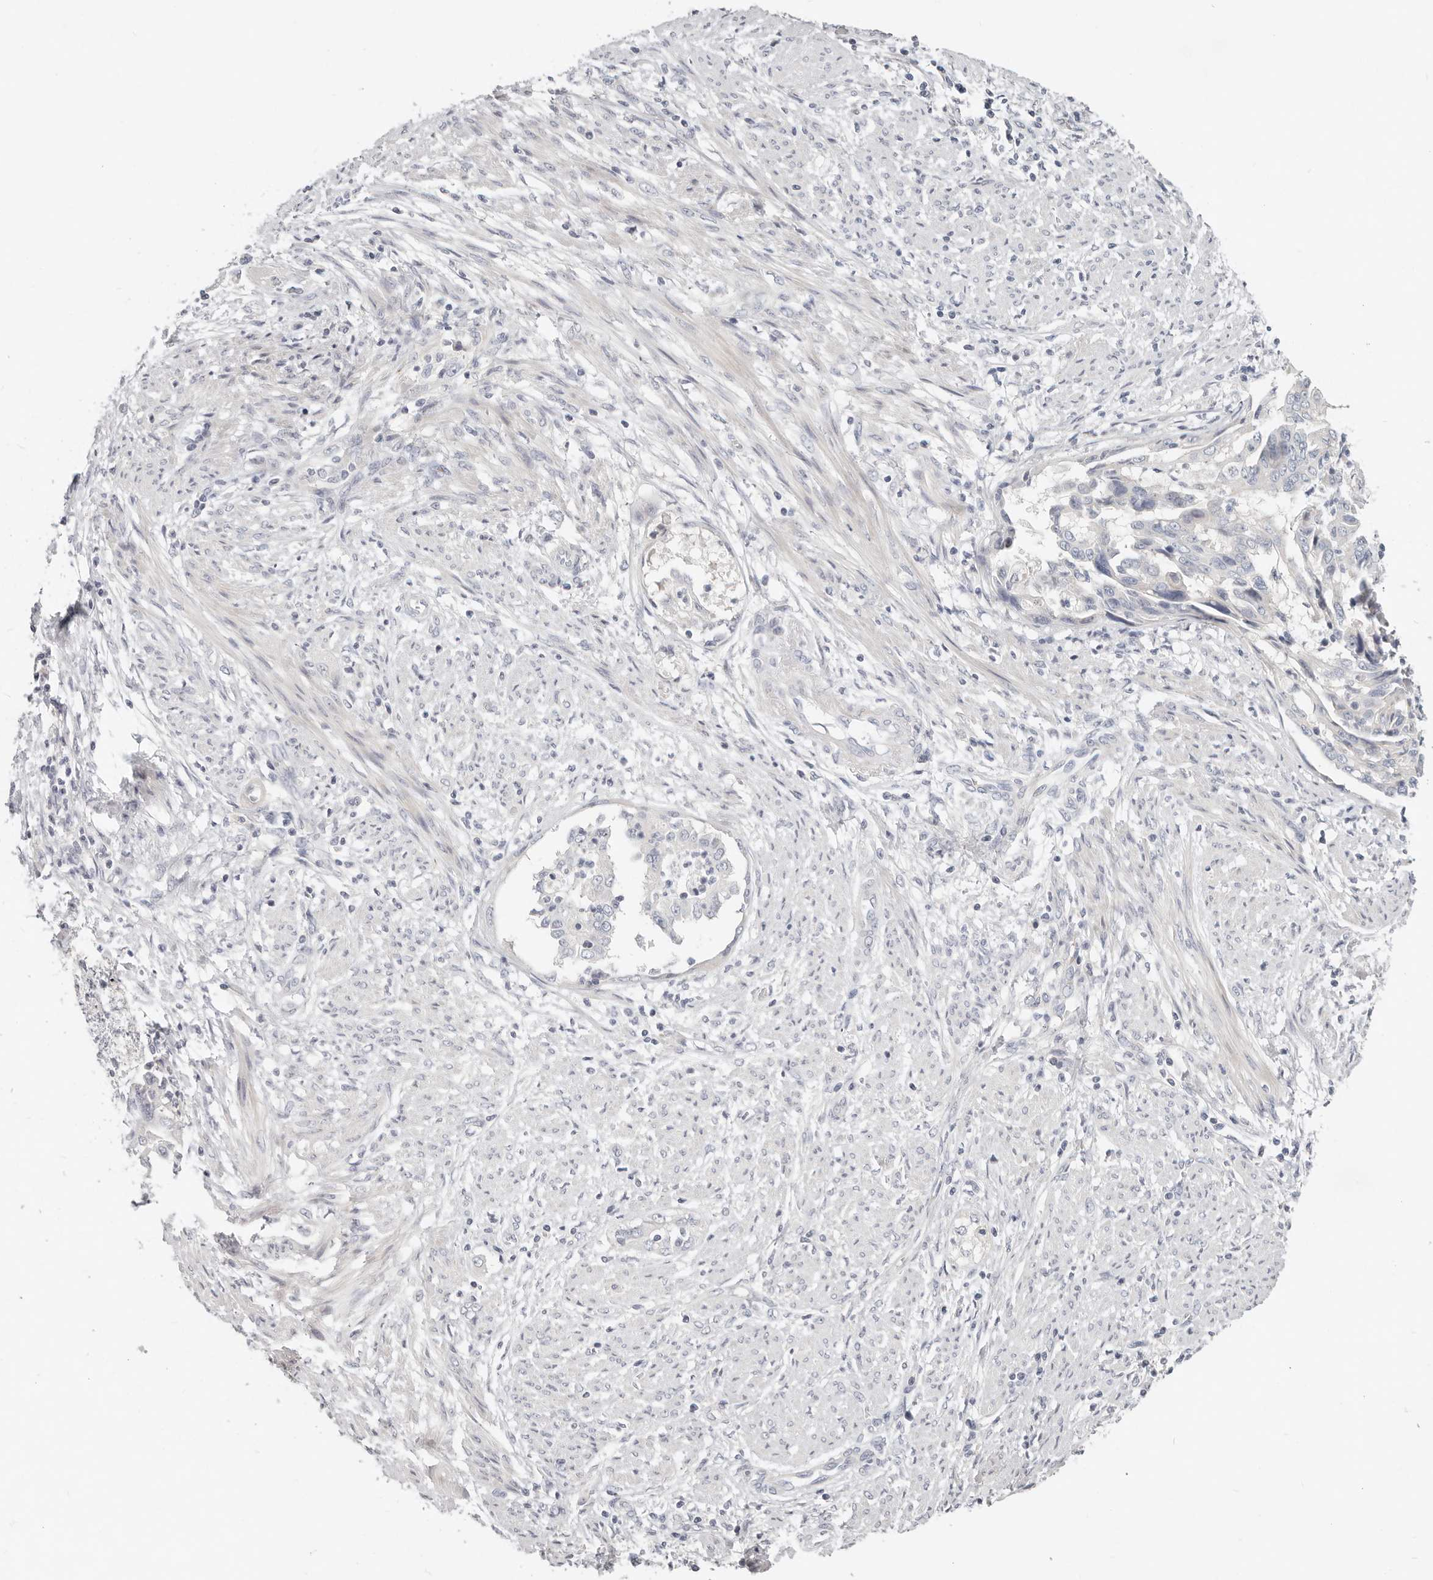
{"staining": {"intensity": "negative", "quantity": "none", "location": "none"}, "tissue": "endometrial cancer", "cell_type": "Tumor cells", "image_type": "cancer", "snomed": [{"axis": "morphology", "description": "Adenocarcinoma, NOS"}, {"axis": "topography", "description": "Endometrium"}], "caption": "Immunohistochemical staining of human endometrial cancer (adenocarcinoma) demonstrates no significant staining in tumor cells. The staining was performed using DAB to visualize the protein expression in brown, while the nuclei were stained in blue with hematoxylin (Magnification: 20x).", "gene": "TMEM63B", "patient": {"sex": "female", "age": 85}}